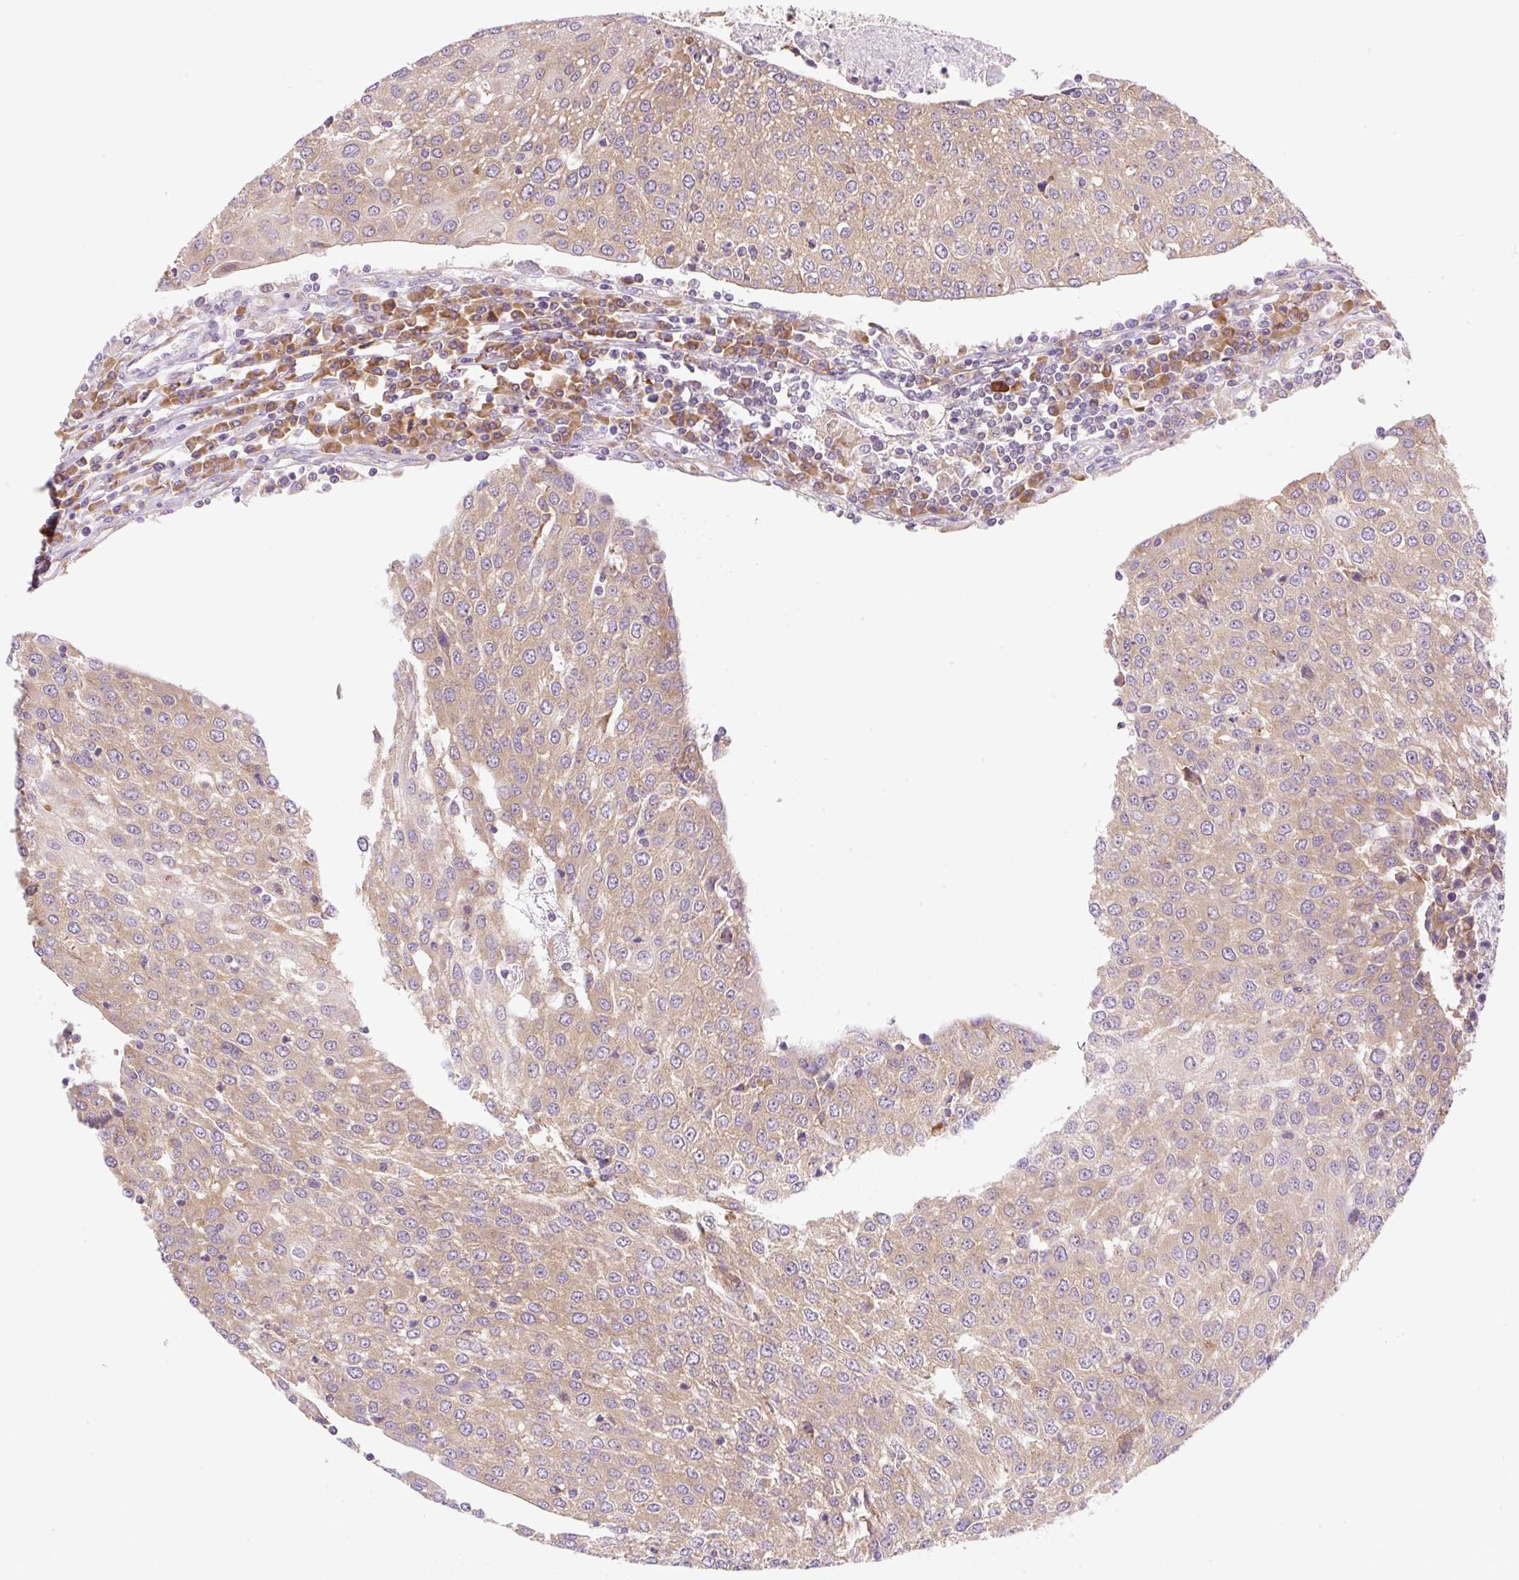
{"staining": {"intensity": "moderate", "quantity": ">75%", "location": "cytoplasmic/membranous"}, "tissue": "urothelial cancer", "cell_type": "Tumor cells", "image_type": "cancer", "snomed": [{"axis": "morphology", "description": "Urothelial carcinoma, High grade"}, {"axis": "topography", "description": "Urinary bladder"}], "caption": "A histopathology image of human high-grade urothelial carcinoma stained for a protein reveals moderate cytoplasmic/membranous brown staining in tumor cells. (Brightfield microscopy of DAB IHC at high magnification).", "gene": "RPL18A", "patient": {"sex": "female", "age": 85}}